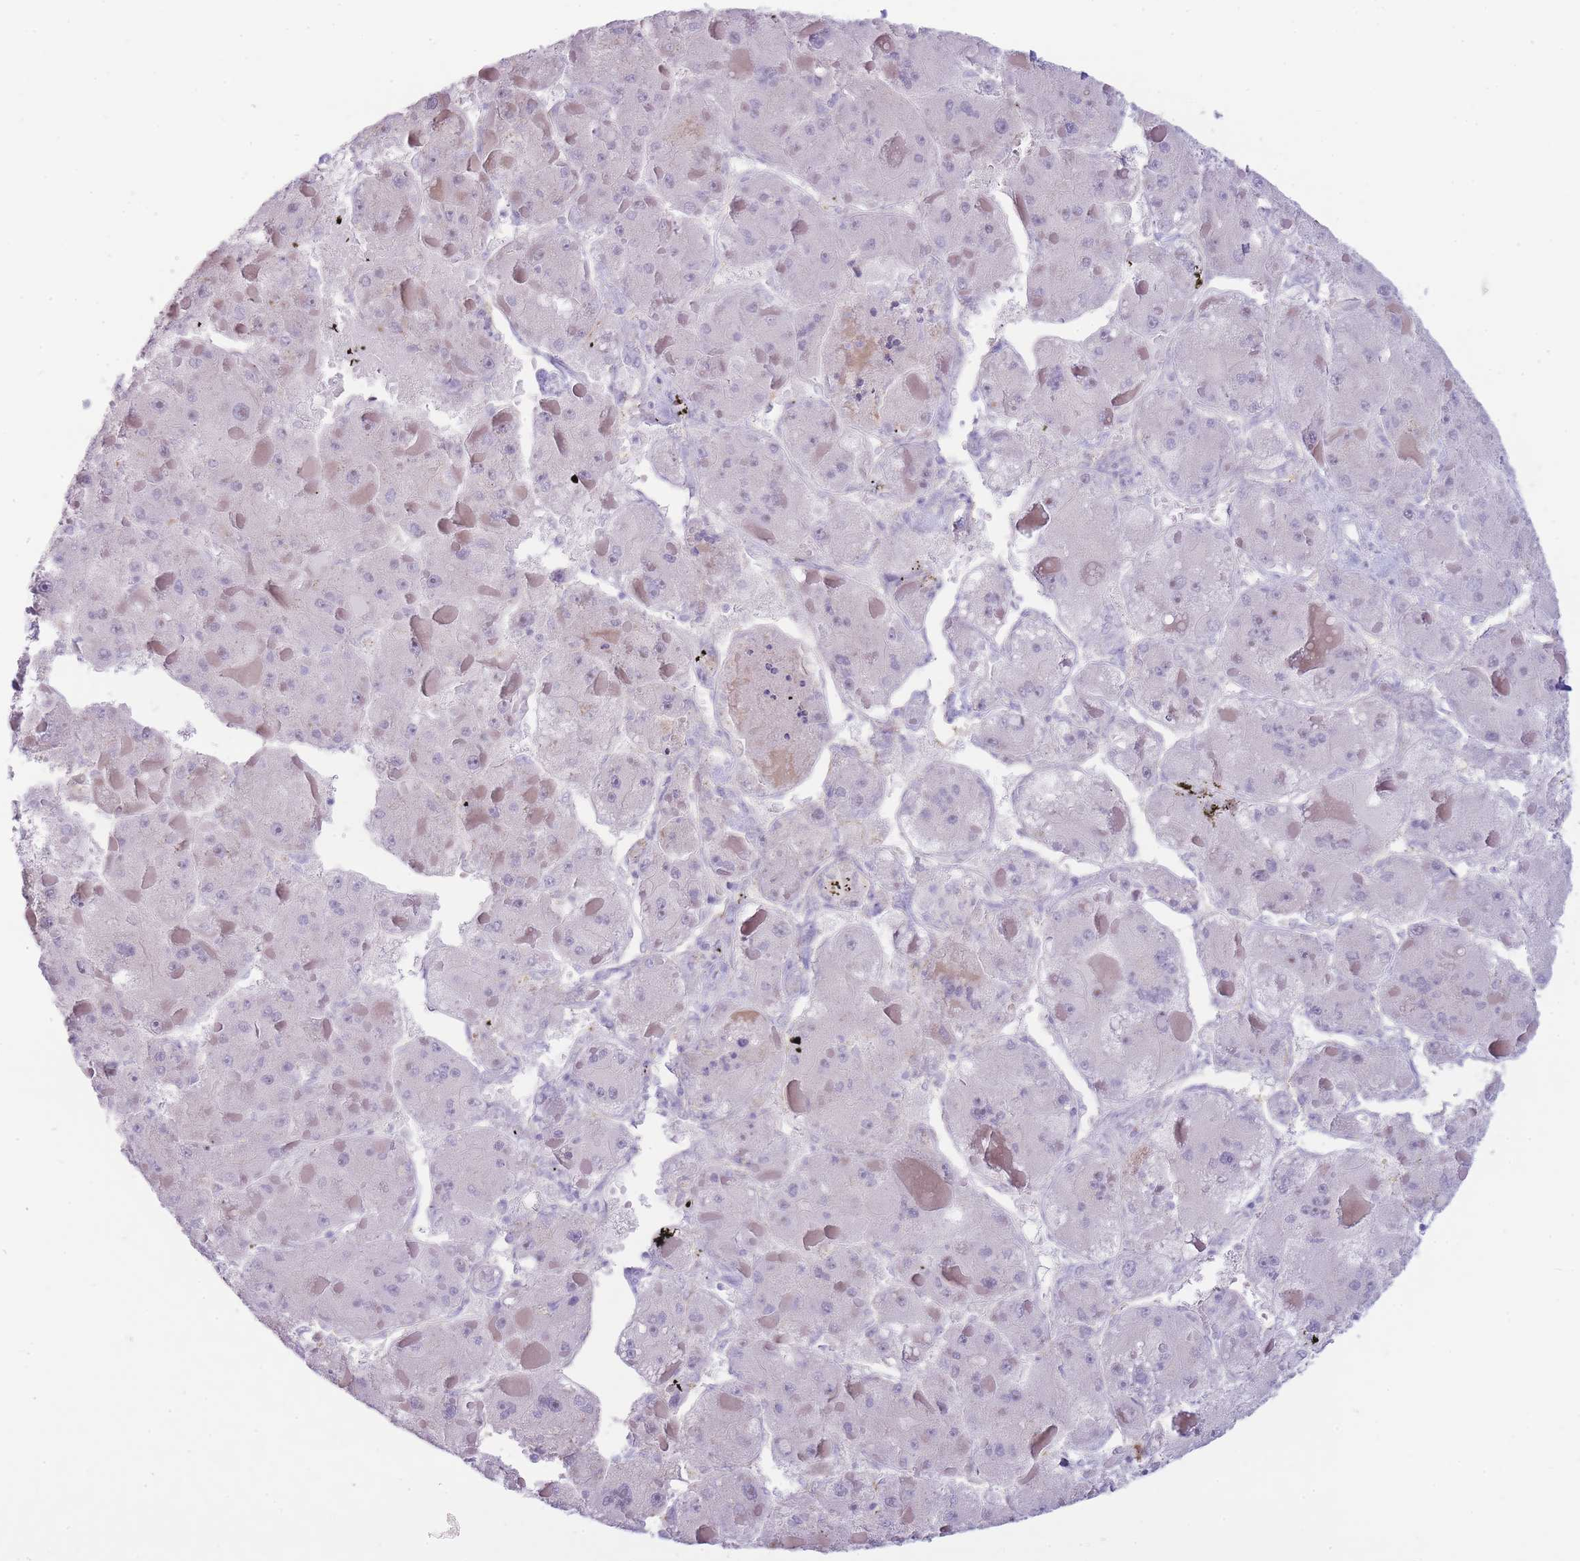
{"staining": {"intensity": "negative", "quantity": "none", "location": "none"}, "tissue": "liver cancer", "cell_type": "Tumor cells", "image_type": "cancer", "snomed": [{"axis": "morphology", "description": "Carcinoma, Hepatocellular, NOS"}, {"axis": "topography", "description": "Liver"}], "caption": "Tumor cells are negative for brown protein staining in liver hepatocellular carcinoma. (DAB immunohistochemistry (IHC) with hematoxylin counter stain).", "gene": "UTP14A", "patient": {"sex": "female", "age": 73}}